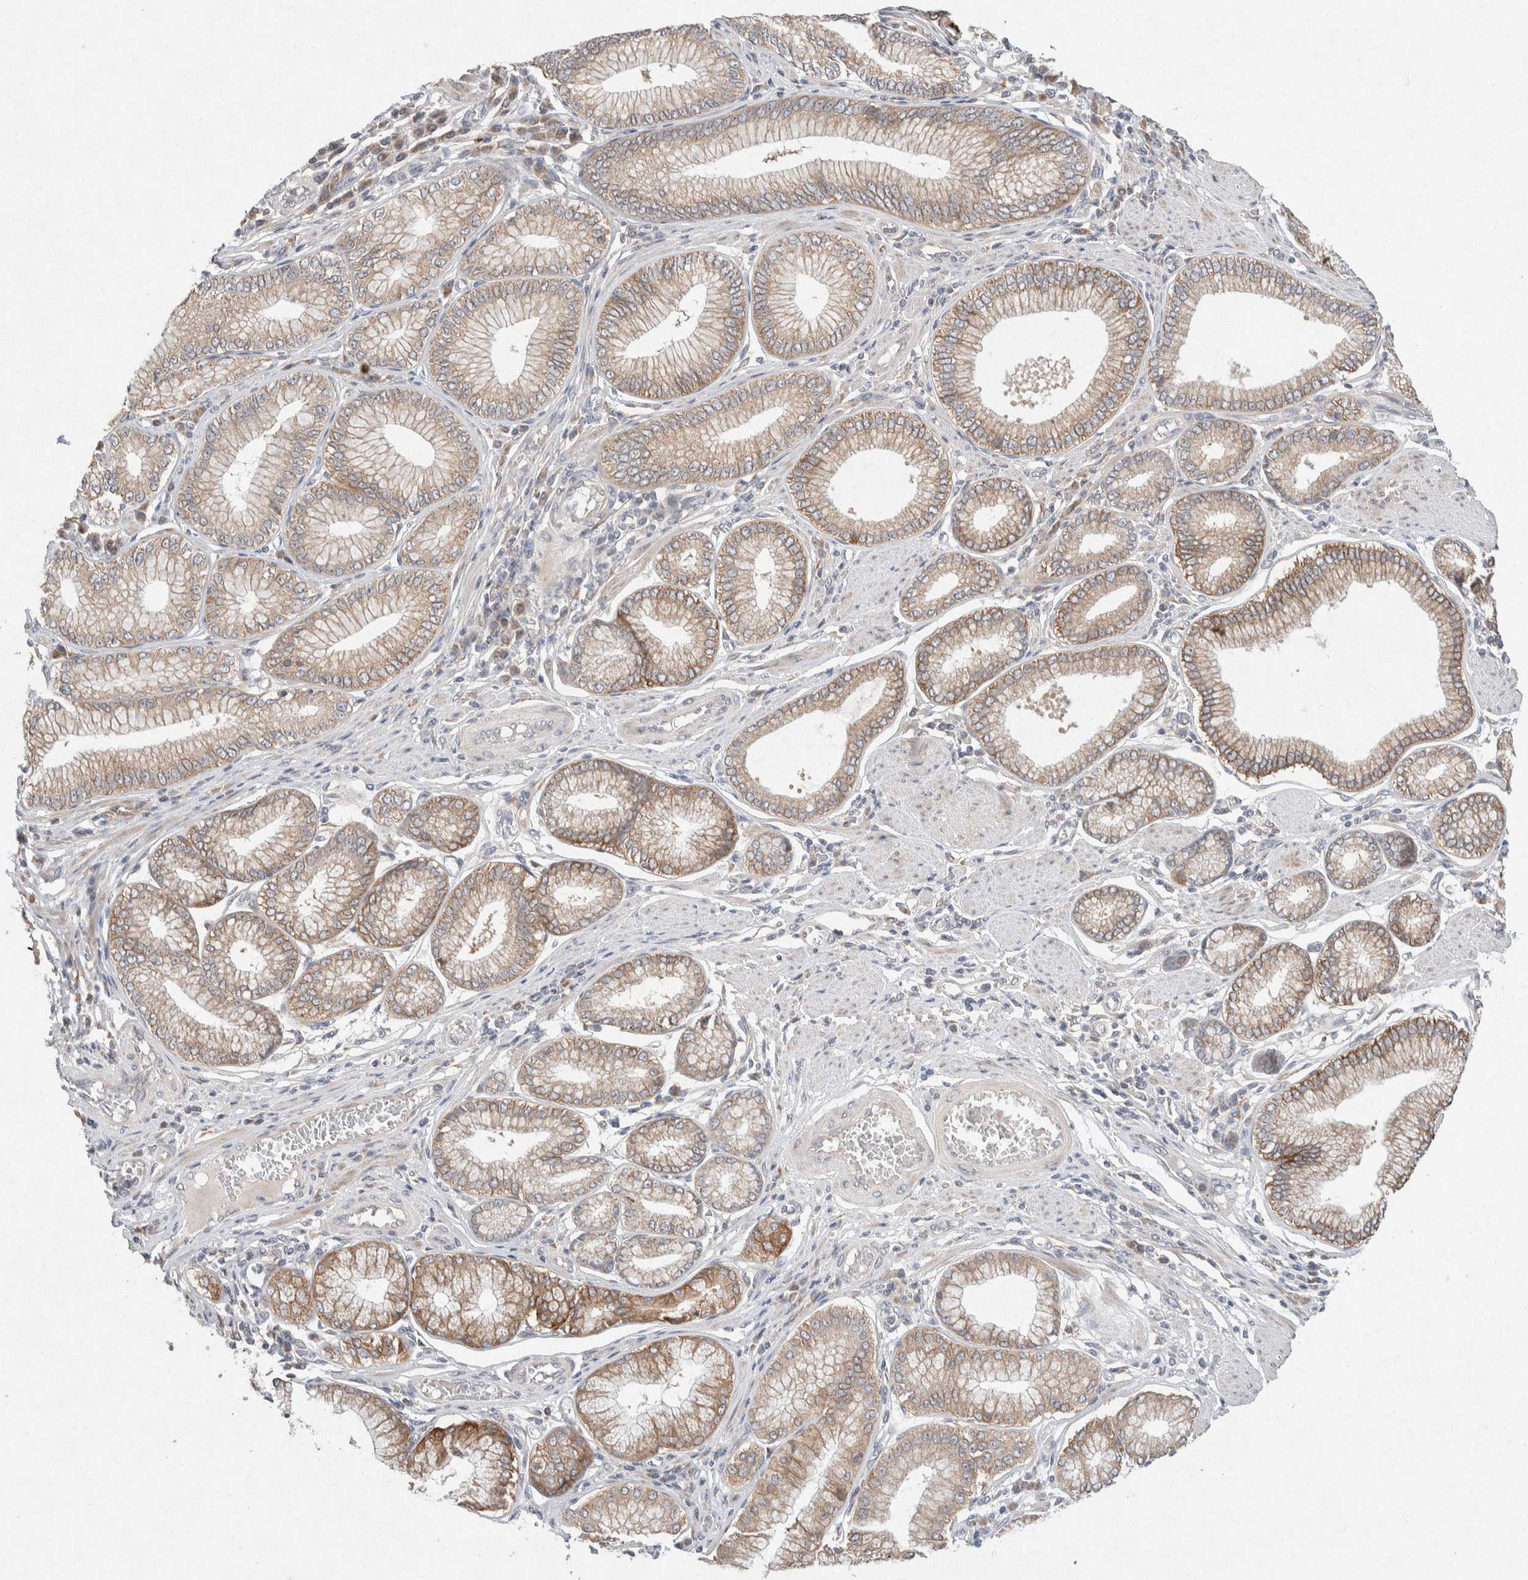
{"staining": {"intensity": "moderate", "quantity": ">75%", "location": "cytoplasmic/membranous"}, "tissue": "stomach cancer", "cell_type": "Tumor cells", "image_type": "cancer", "snomed": [{"axis": "morphology", "description": "Adenocarcinoma, NOS"}, {"axis": "topography", "description": "Stomach"}], "caption": "A medium amount of moderate cytoplasmic/membranous positivity is seen in about >75% of tumor cells in stomach adenocarcinoma tissue.", "gene": "CMTM4", "patient": {"sex": "male", "age": 59}}